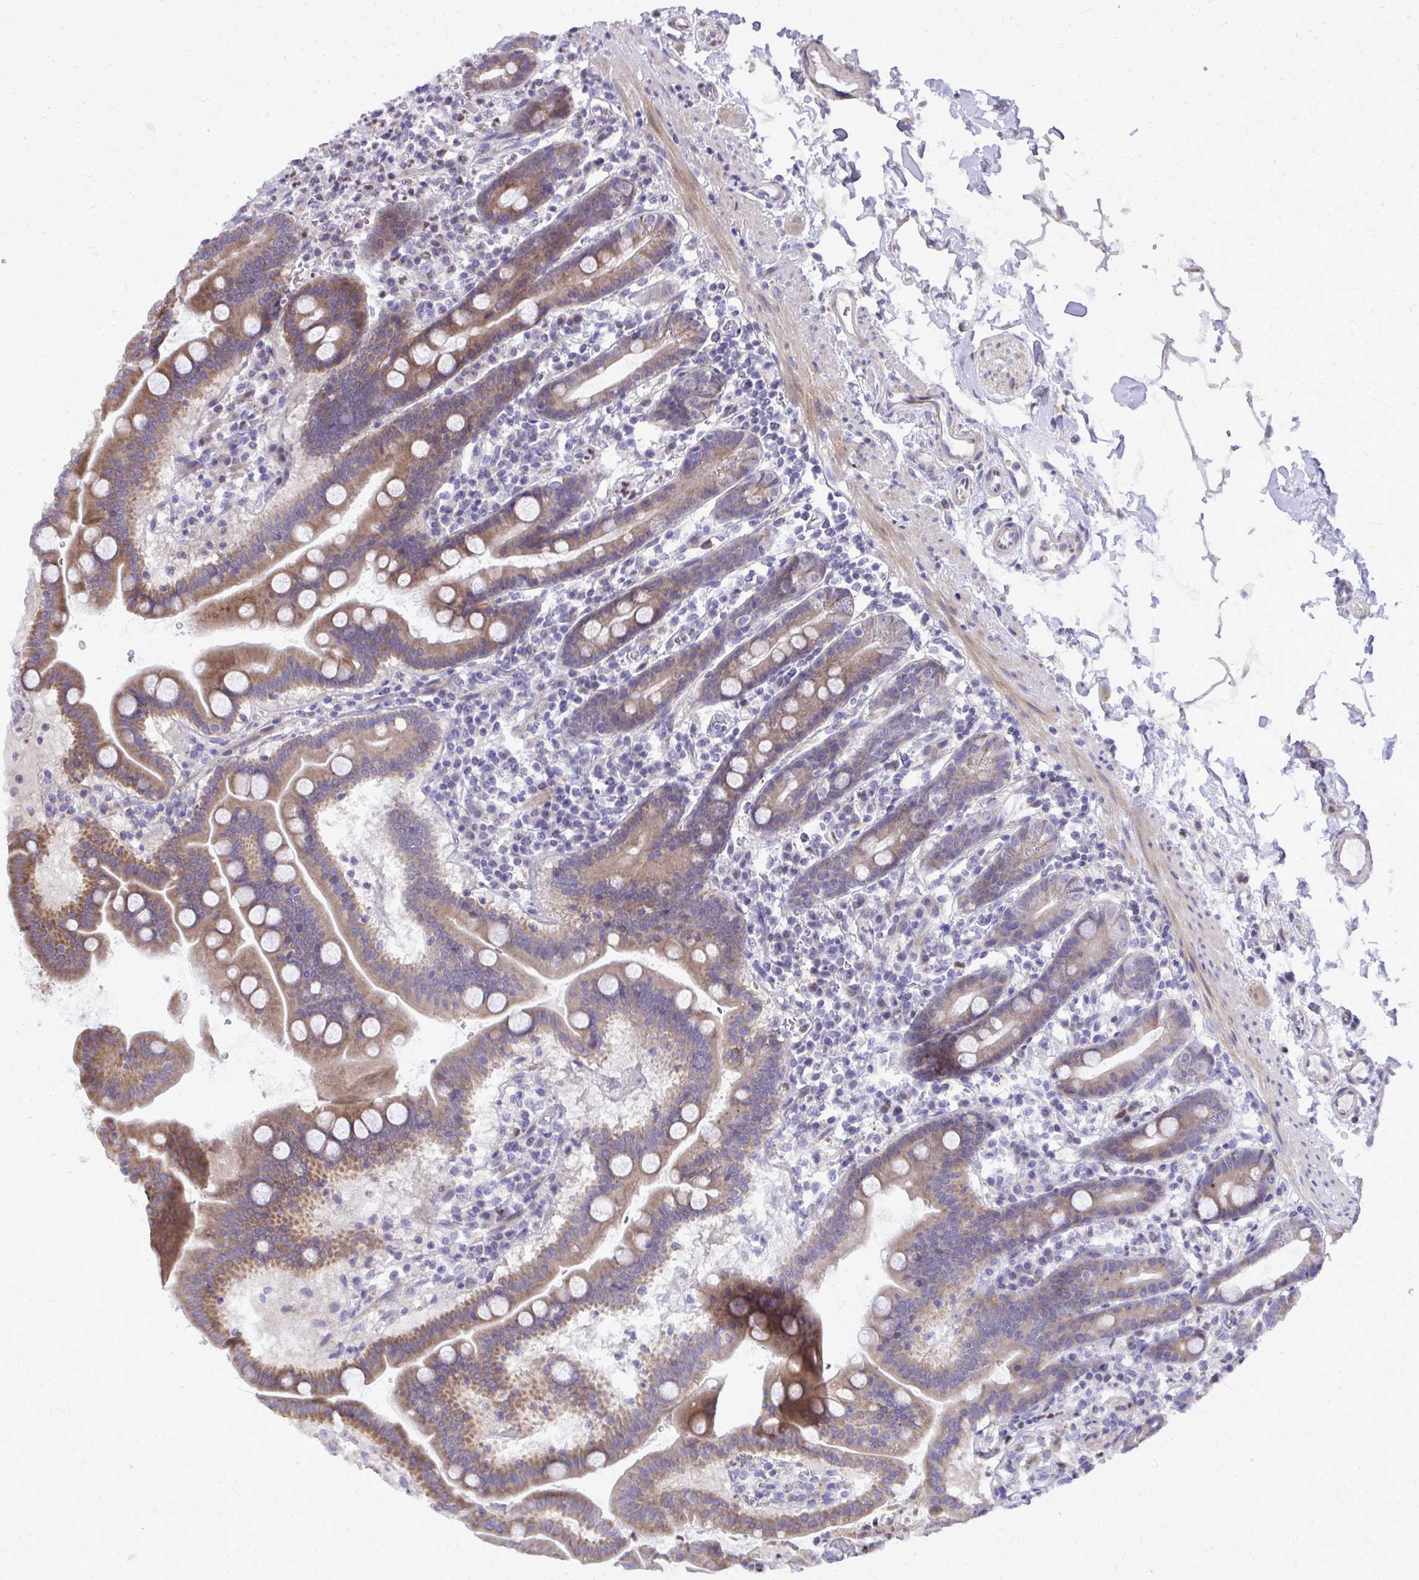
{"staining": {"intensity": "moderate", "quantity": ">75%", "location": "cytoplasmic/membranous"}, "tissue": "duodenum", "cell_type": "Glandular cells", "image_type": "normal", "snomed": [{"axis": "morphology", "description": "Normal tissue, NOS"}, {"axis": "topography", "description": "Pancreas"}, {"axis": "topography", "description": "Duodenum"}], "caption": "This photomicrograph shows immunohistochemistry staining of normal duodenum, with medium moderate cytoplasmic/membranous positivity in about >75% of glandular cells.", "gene": "ABCC3", "patient": {"sex": "male", "age": 59}}